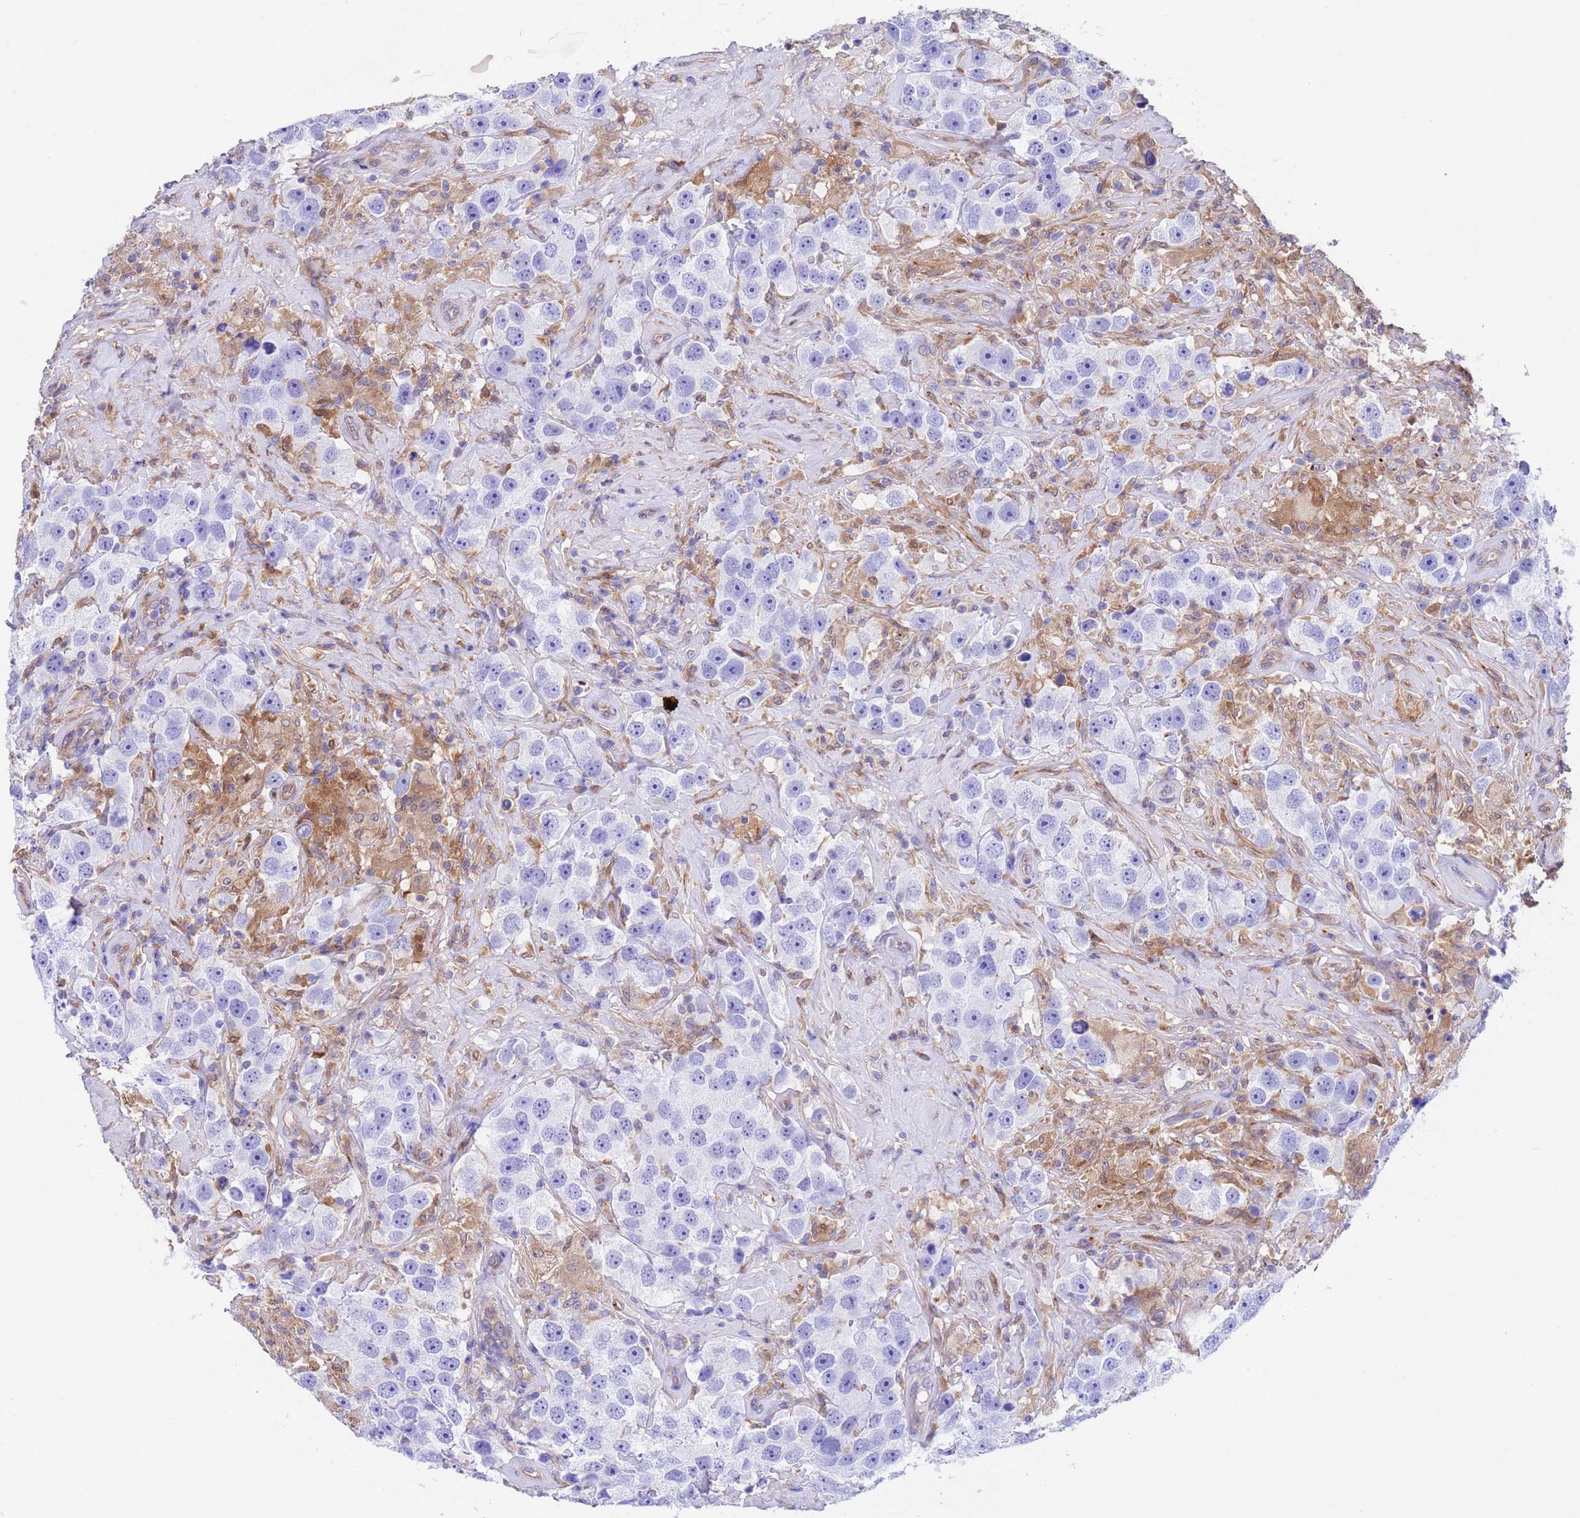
{"staining": {"intensity": "negative", "quantity": "none", "location": "none"}, "tissue": "testis cancer", "cell_type": "Tumor cells", "image_type": "cancer", "snomed": [{"axis": "morphology", "description": "Seminoma, NOS"}, {"axis": "topography", "description": "Testis"}], "caption": "This is an IHC image of testis cancer. There is no expression in tumor cells.", "gene": "C6orf47", "patient": {"sex": "male", "age": 49}}